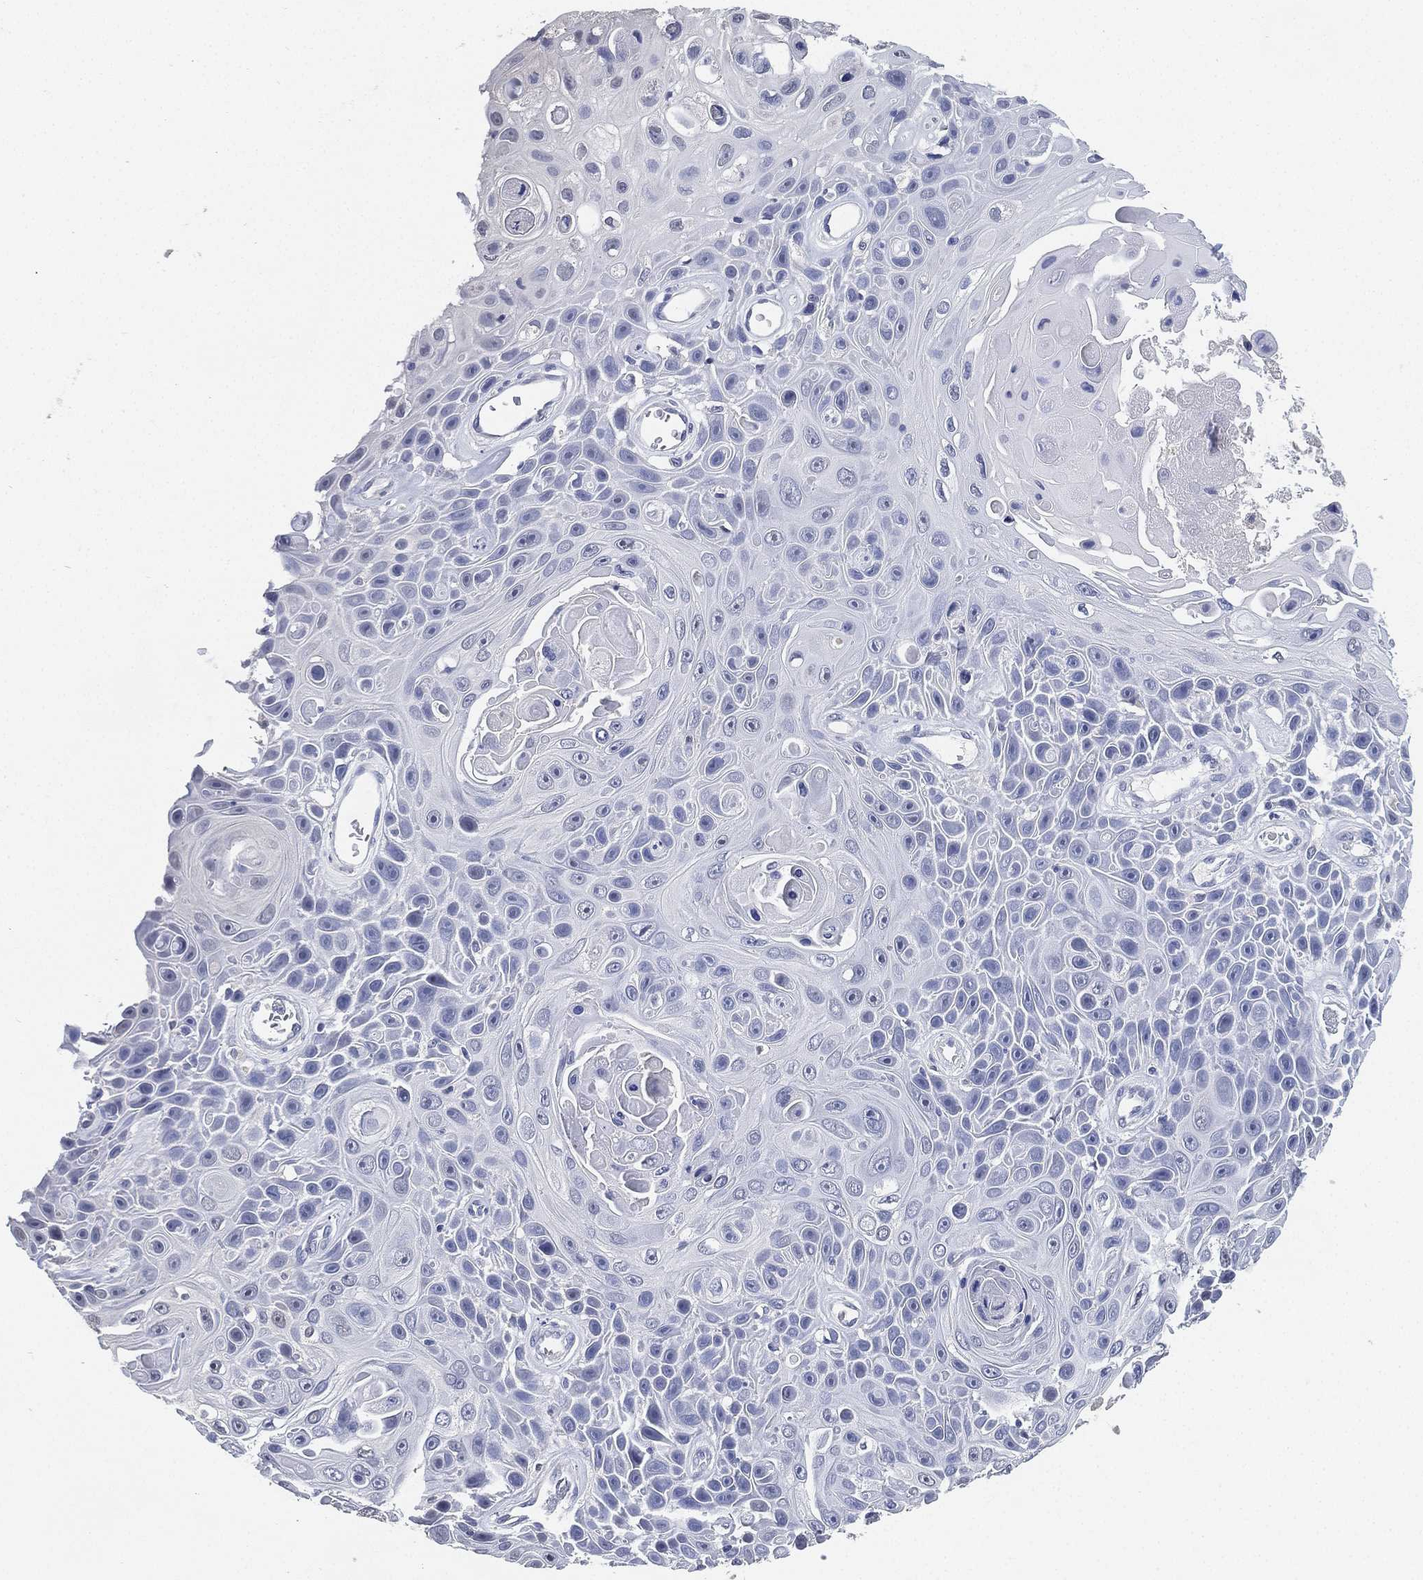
{"staining": {"intensity": "negative", "quantity": "none", "location": "none"}, "tissue": "skin cancer", "cell_type": "Tumor cells", "image_type": "cancer", "snomed": [{"axis": "morphology", "description": "Squamous cell carcinoma, NOS"}, {"axis": "topography", "description": "Skin"}], "caption": "Image shows no protein positivity in tumor cells of skin cancer (squamous cell carcinoma) tissue. (DAB immunohistochemistry (IHC) visualized using brightfield microscopy, high magnification).", "gene": "IYD", "patient": {"sex": "male", "age": 82}}